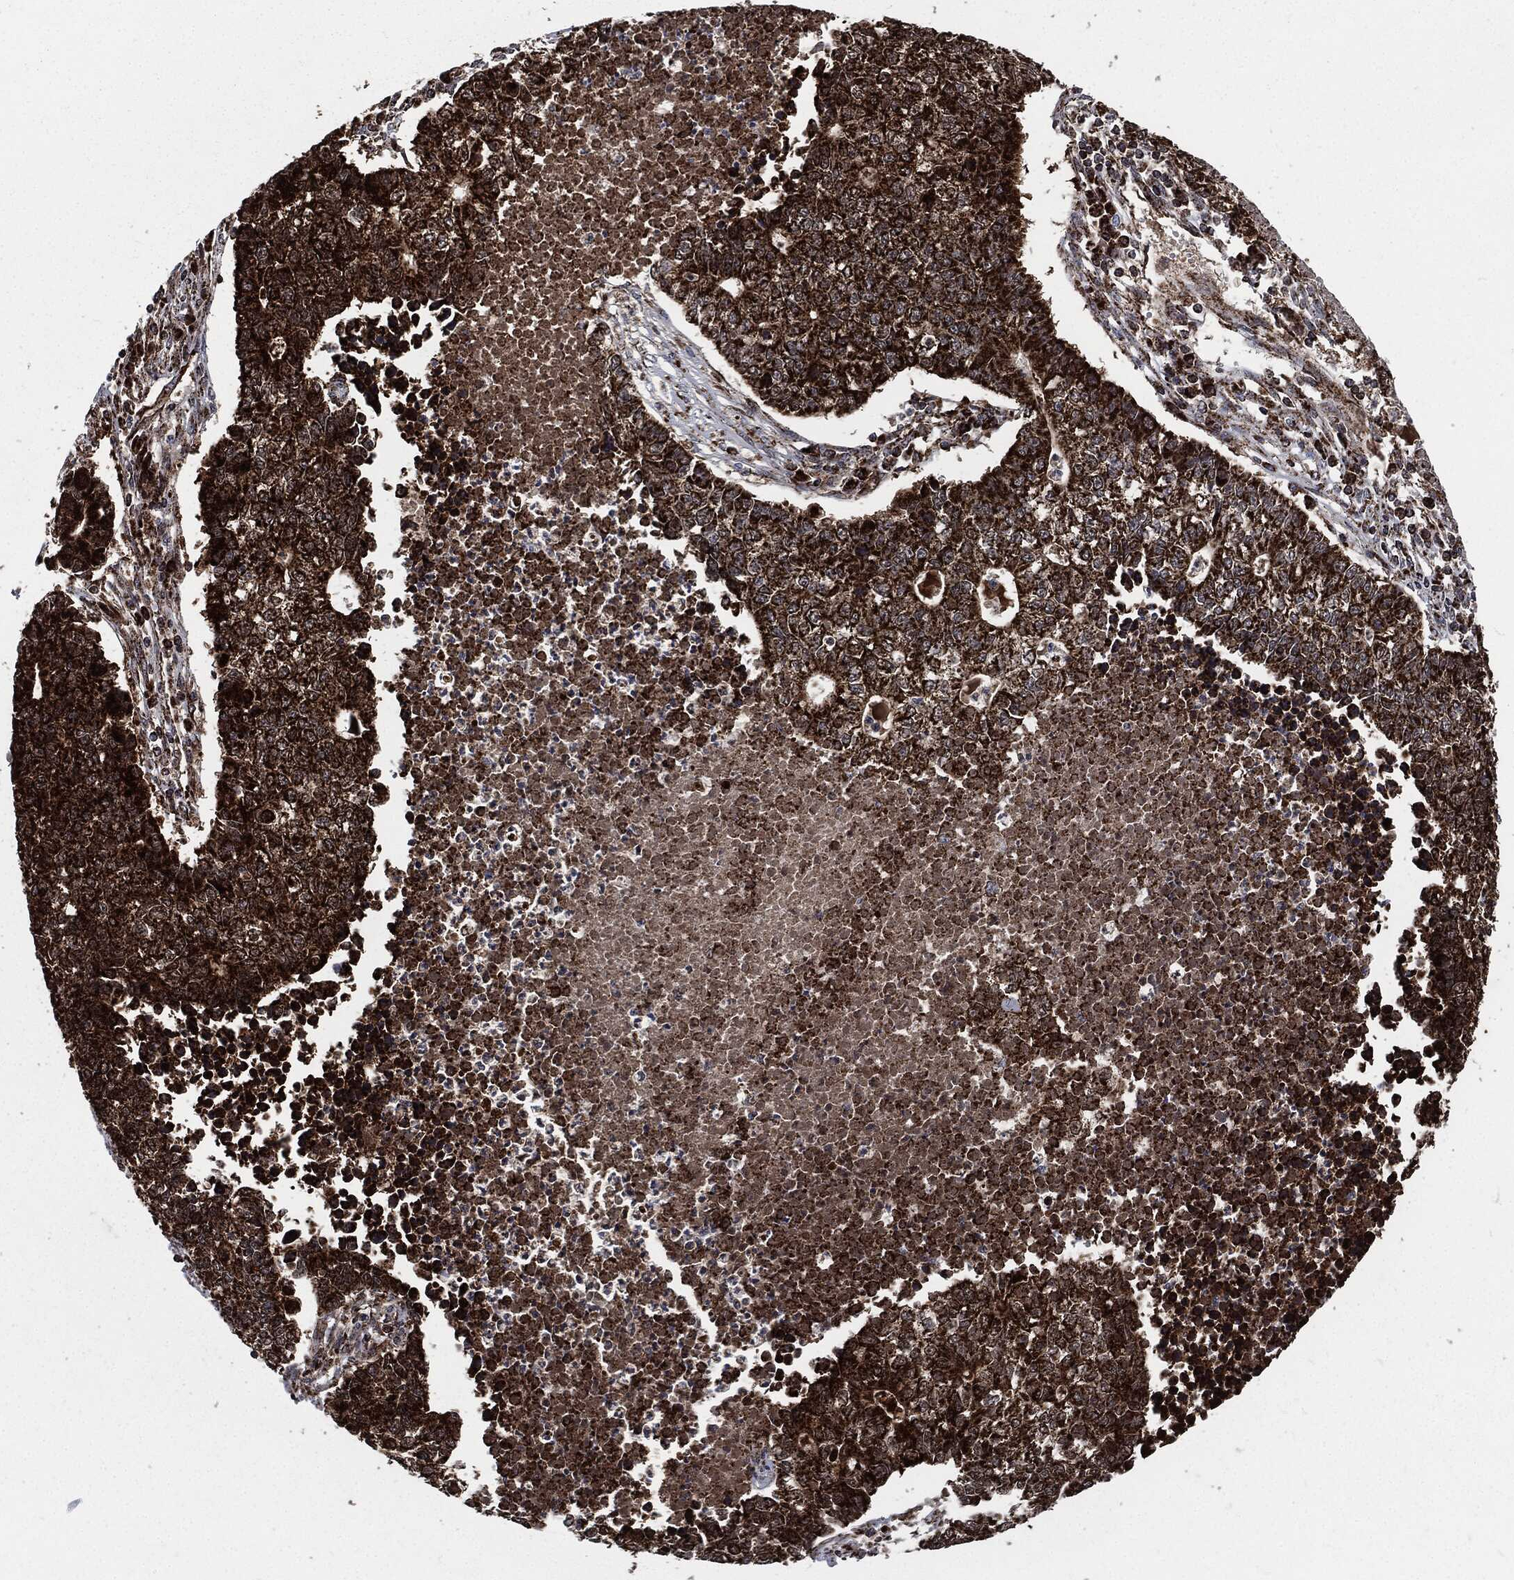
{"staining": {"intensity": "strong", "quantity": ">75%", "location": "cytoplasmic/membranous"}, "tissue": "lung cancer", "cell_type": "Tumor cells", "image_type": "cancer", "snomed": [{"axis": "morphology", "description": "Adenocarcinoma, NOS"}, {"axis": "topography", "description": "Lung"}], "caption": "This is an image of IHC staining of lung cancer, which shows strong positivity in the cytoplasmic/membranous of tumor cells.", "gene": "FH", "patient": {"sex": "male", "age": 57}}